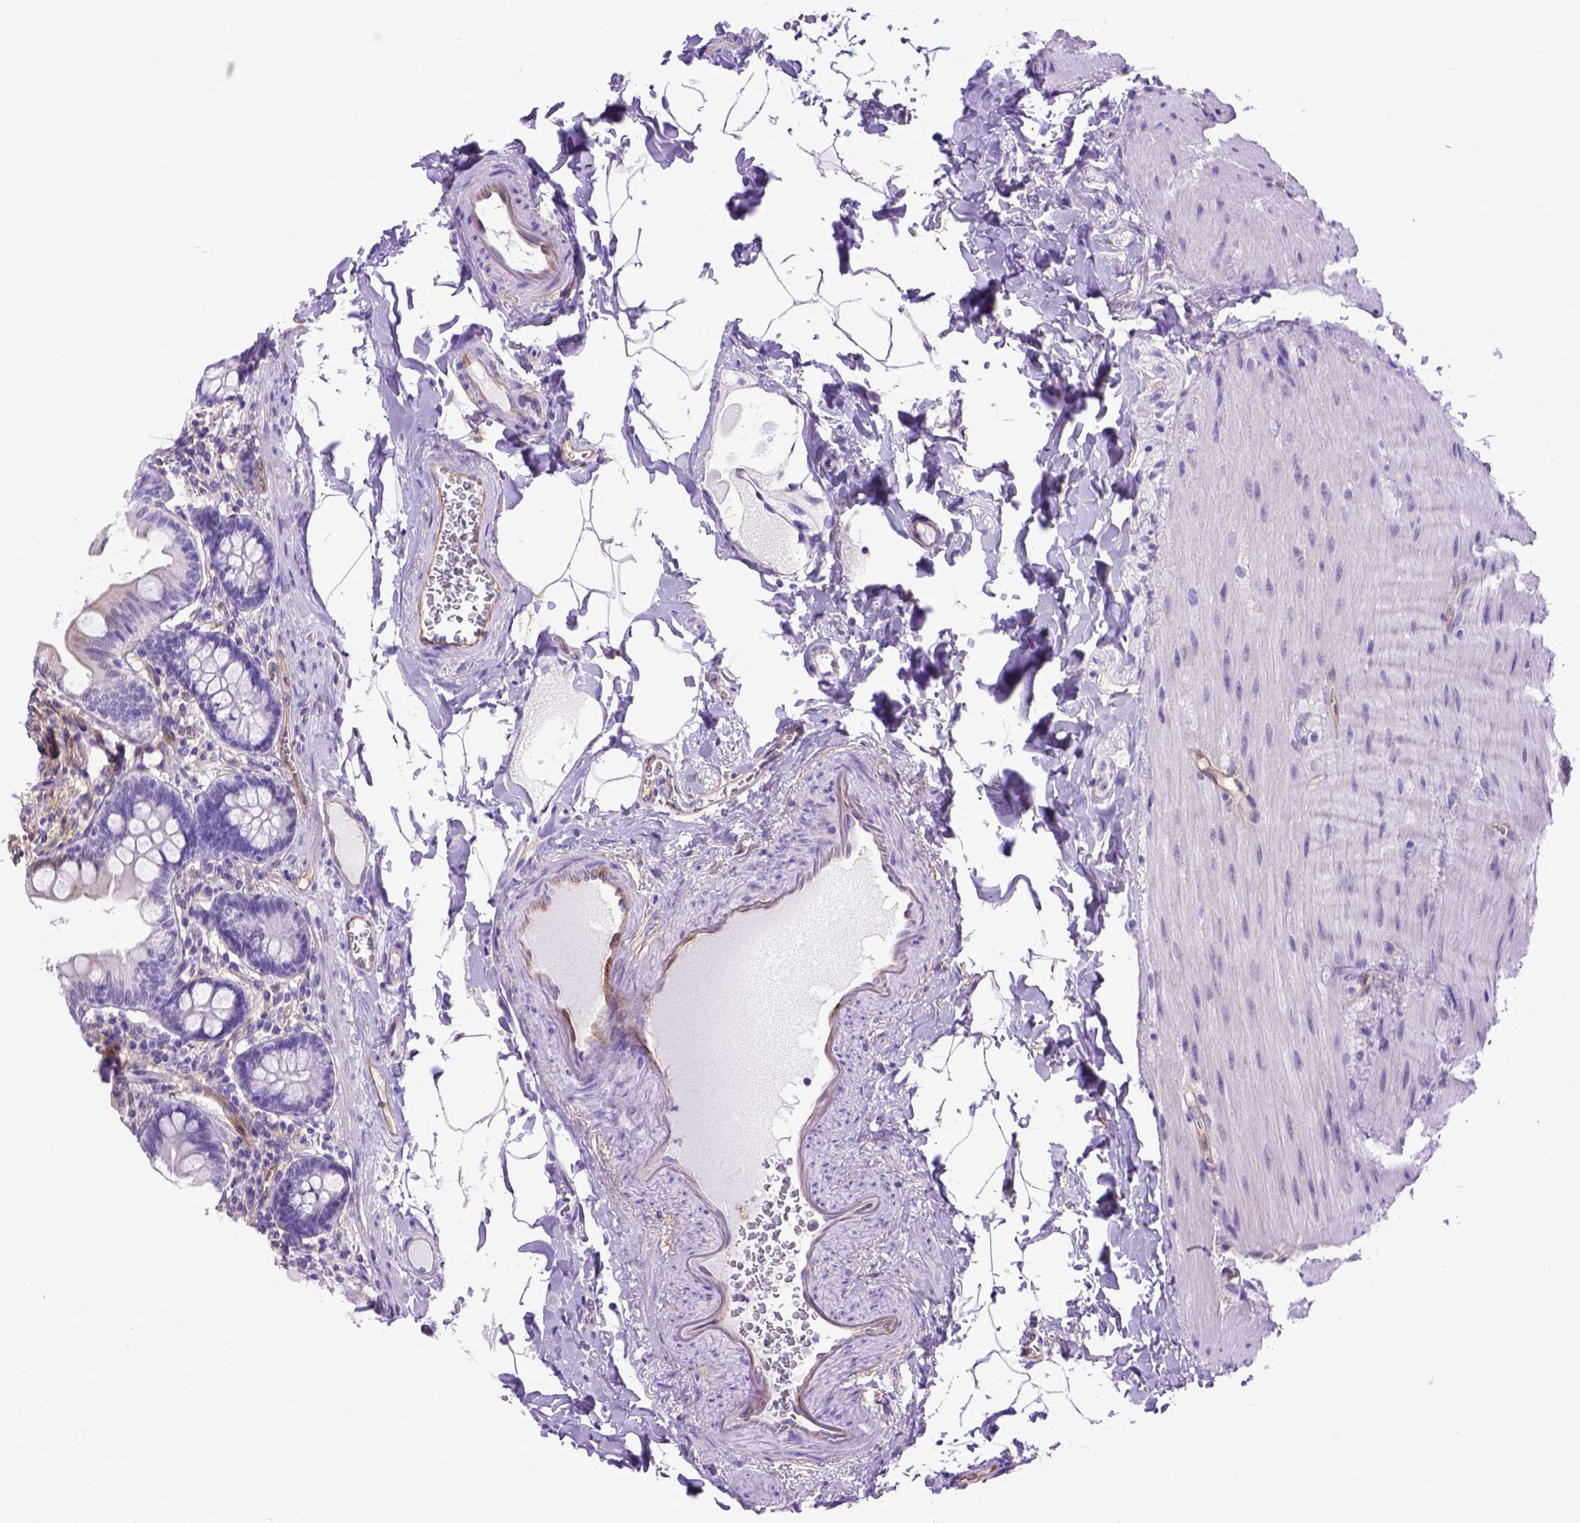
{"staining": {"intensity": "negative", "quantity": "none", "location": "none"}, "tissue": "small intestine", "cell_type": "Glandular cells", "image_type": "normal", "snomed": [{"axis": "morphology", "description": "Normal tissue, NOS"}, {"axis": "topography", "description": "Small intestine"}], "caption": "Micrograph shows no protein expression in glandular cells of normal small intestine.", "gene": "ENG", "patient": {"sex": "female", "age": 56}}